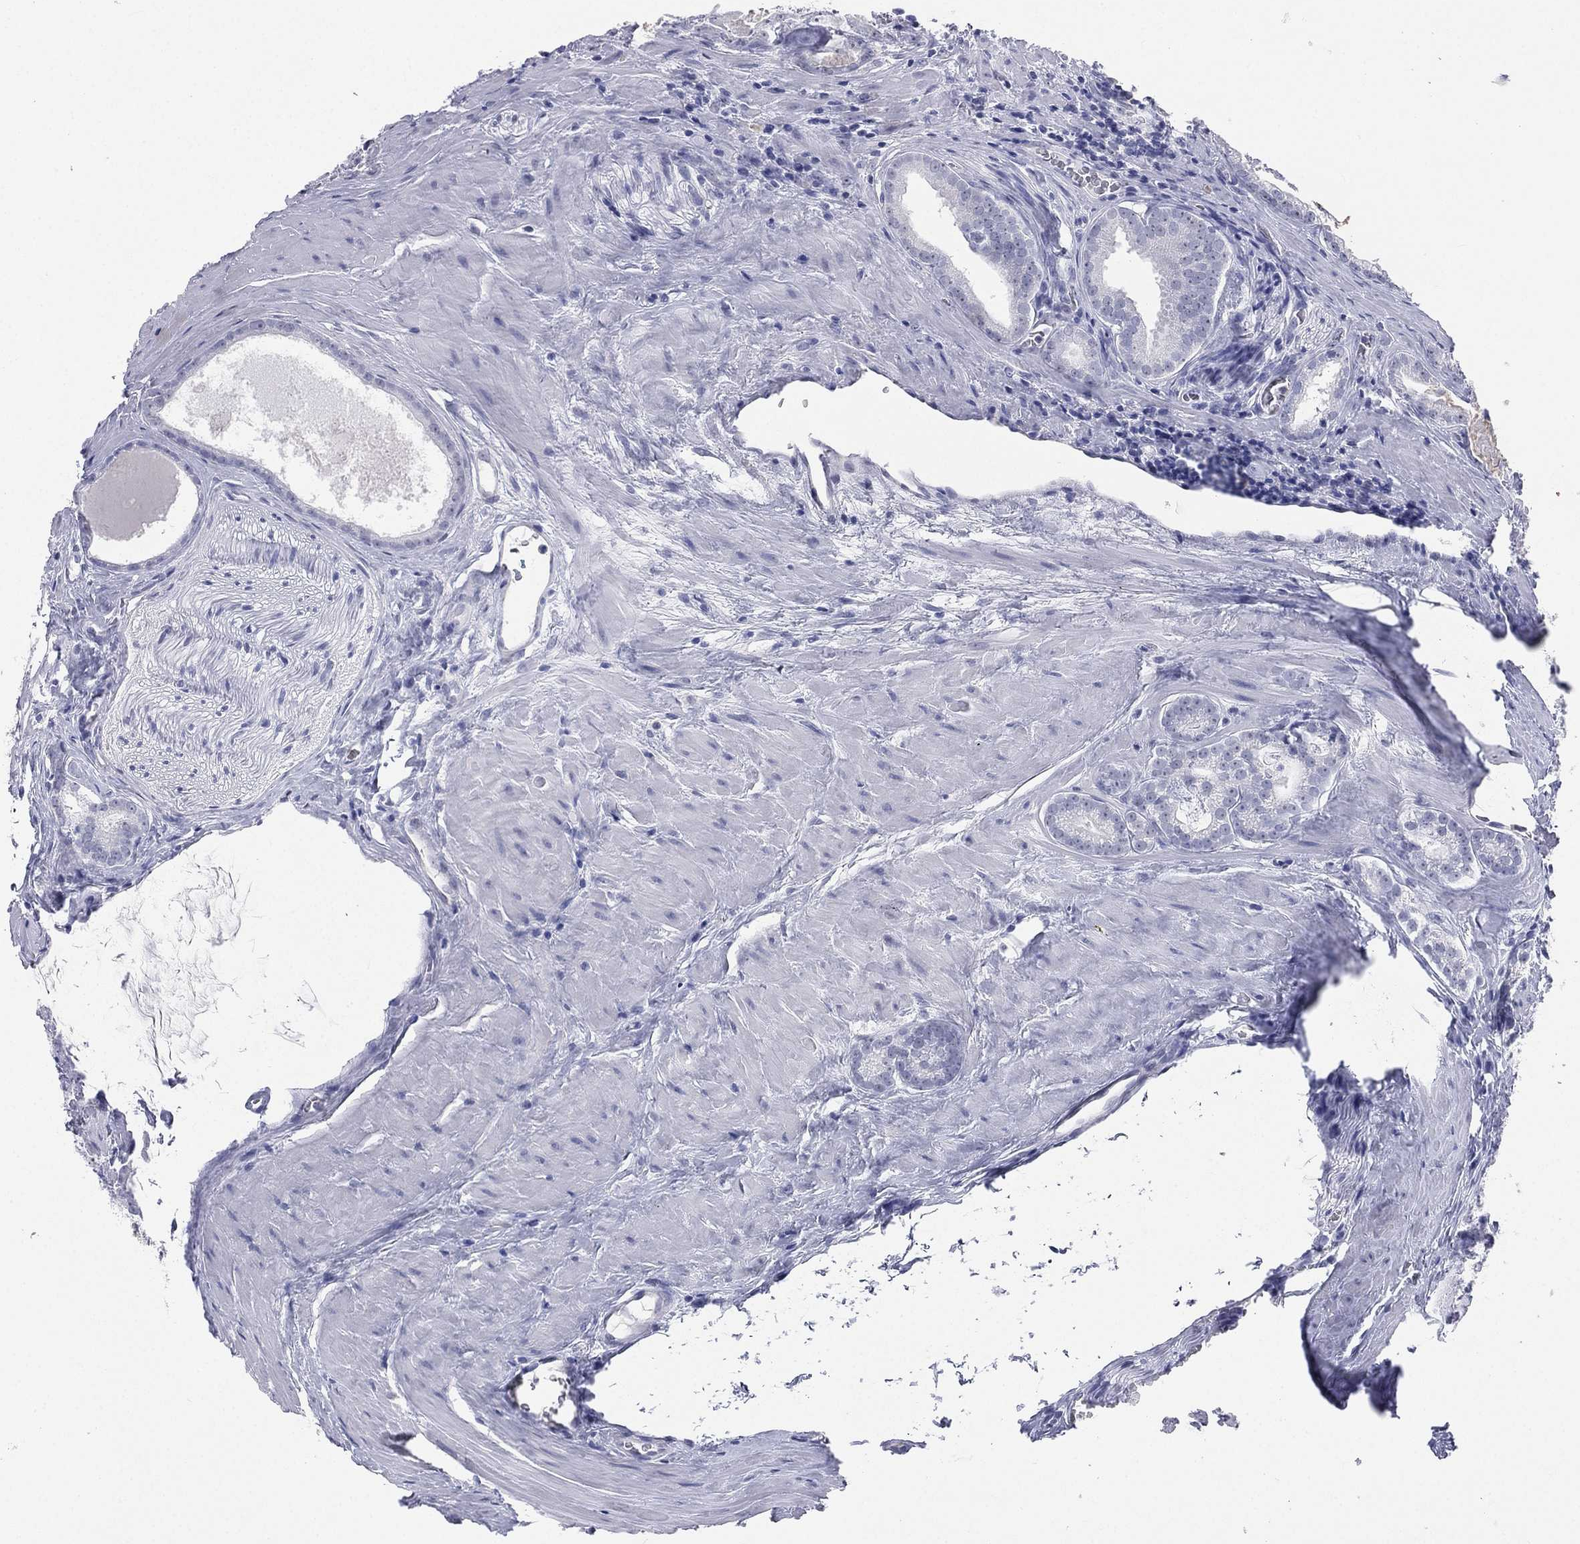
{"staining": {"intensity": "negative", "quantity": "none", "location": "none"}, "tissue": "prostate cancer", "cell_type": "Tumor cells", "image_type": "cancer", "snomed": [{"axis": "morphology", "description": "Adenocarcinoma, NOS"}, {"axis": "topography", "description": "Prostate"}], "caption": "Human prostate cancer stained for a protein using immunohistochemistry (IHC) reveals no staining in tumor cells.", "gene": "CD22", "patient": {"sex": "male", "age": 61}}